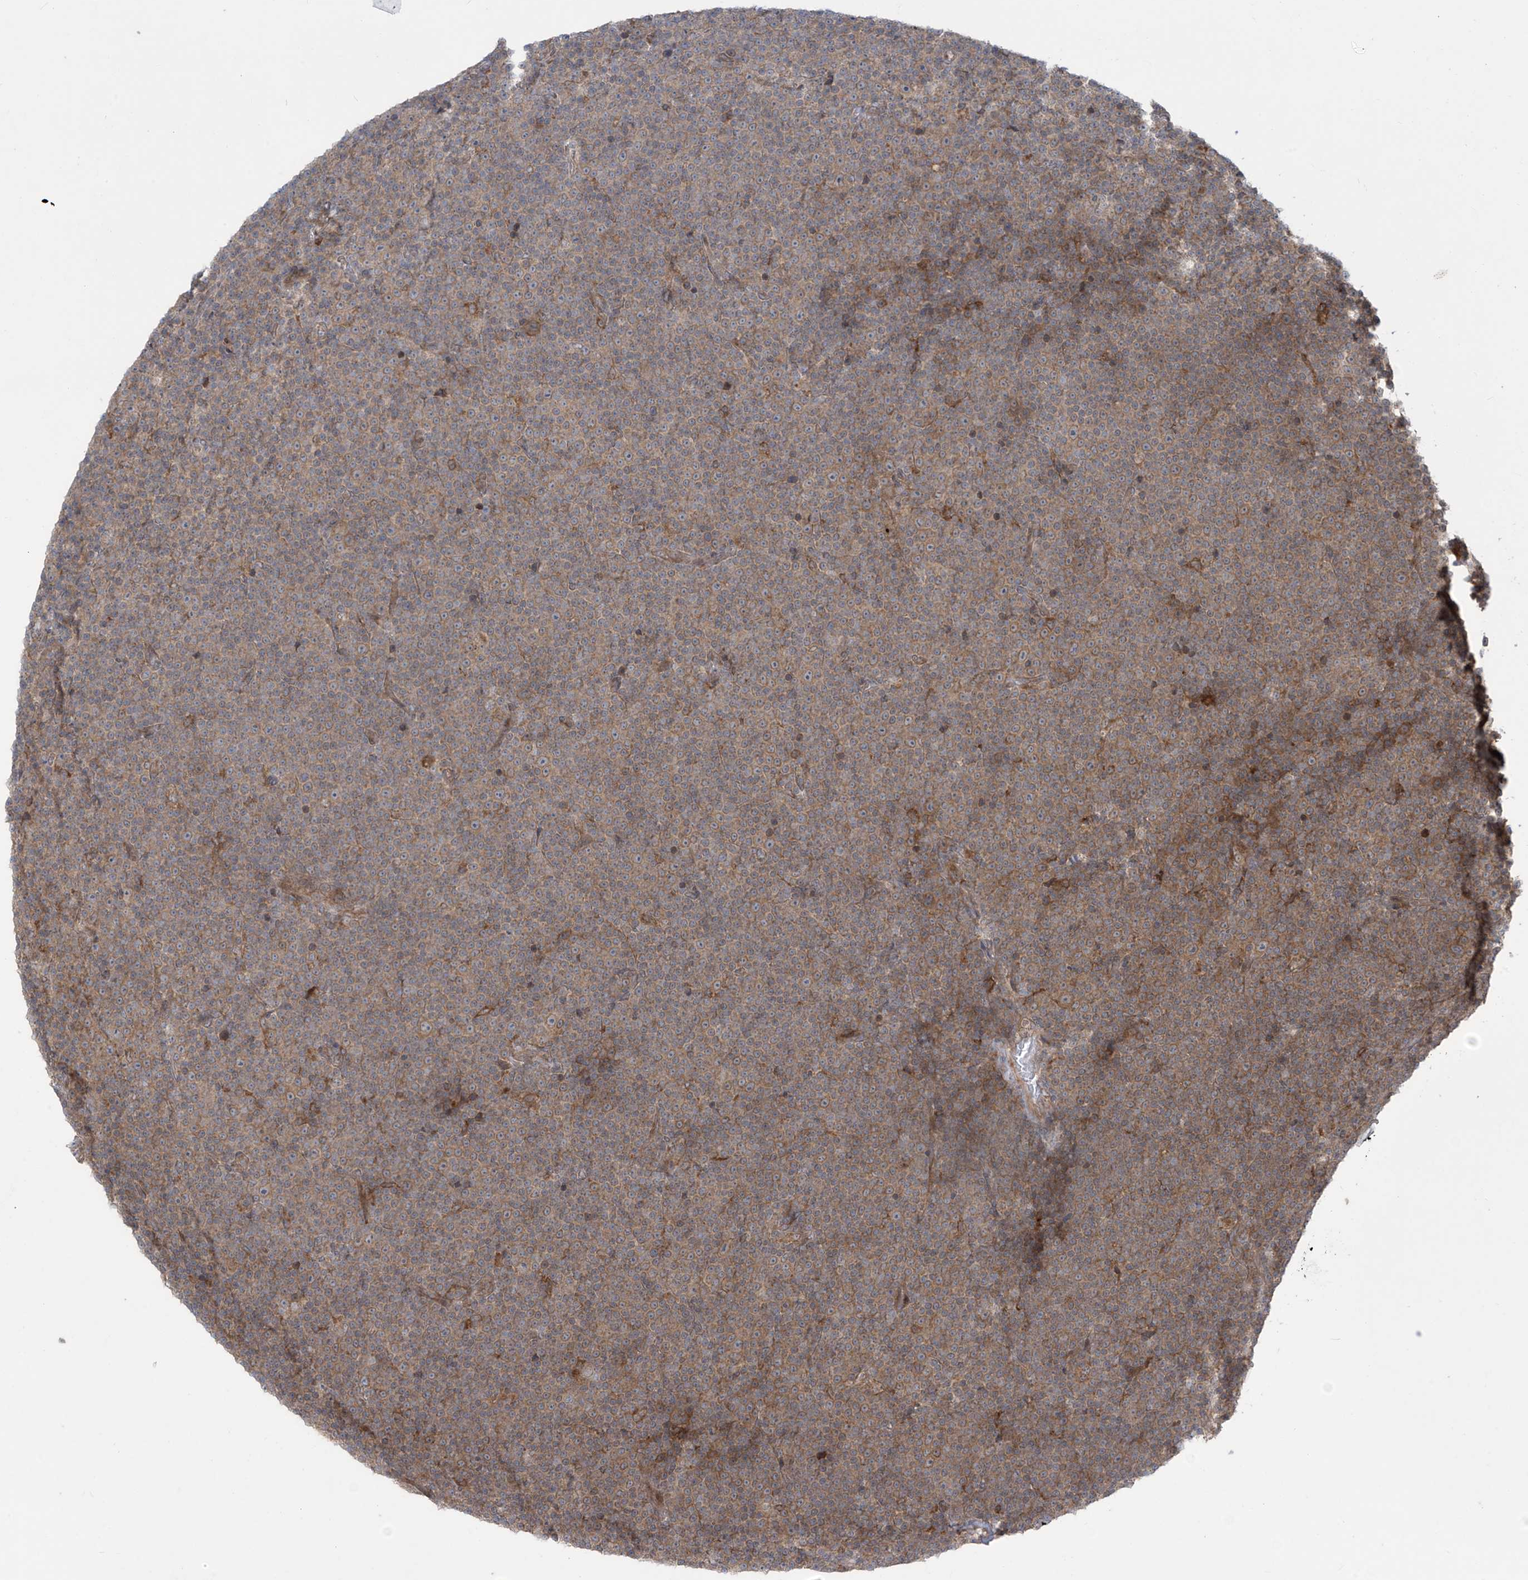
{"staining": {"intensity": "moderate", "quantity": ">75%", "location": "cytoplasmic/membranous"}, "tissue": "lymphoma", "cell_type": "Tumor cells", "image_type": "cancer", "snomed": [{"axis": "morphology", "description": "Malignant lymphoma, non-Hodgkin's type, Low grade"}, {"axis": "topography", "description": "Lymph node"}], "caption": "High-magnification brightfield microscopy of low-grade malignant lymphoma, non-Hodgkin's type stained with DAB (brown) and counterstained with hematoxylin (blue). tumor cells exhibit moderate cytoplasmic/membranous staining is identified in approximately>75% of cells. (Brightfield microscopy of DAB IHC at high magnification).", "gene": "PPAT", "patient": {"sex": "female", "age": 67}}